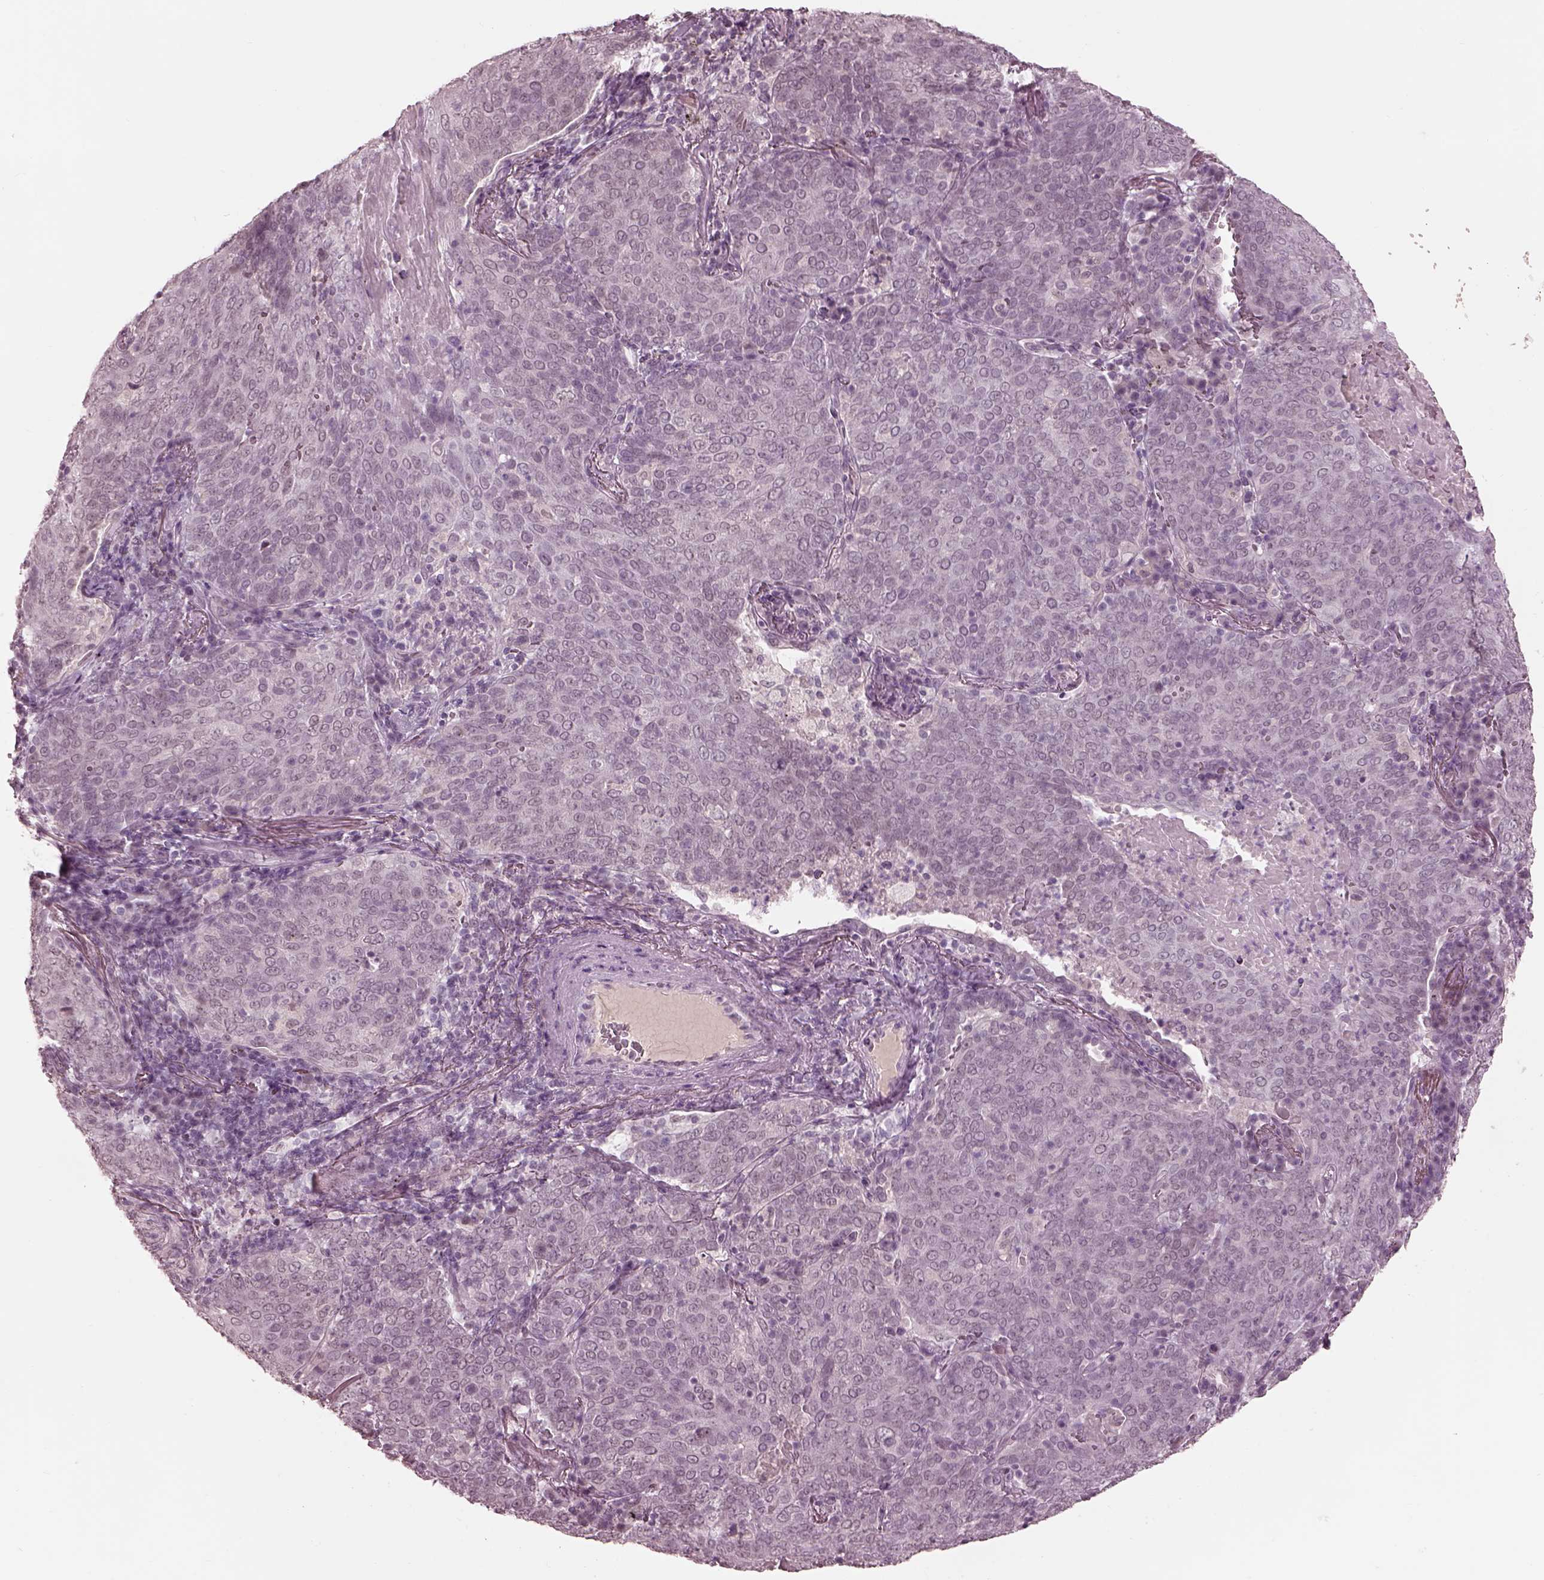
{"staining": {"intensity": "negative", "quantity": "none", "location": "none"}, "tissue": "lung cancer", "cell_type": "Tumor cells", "image_type": "cancer", "snomed": [{"axis": "morphology", "description": "Squamous cell carcinoma, NOS"}, {"axis": "topography", "description": "Lung"}], "caption": "Lung cancer (squamous cell carcinoma) stained for a protein using immunohistochemistry shows no expression tumor cells.", "gene": "GARIN4", "patient": {"sex": "male", "age": 82}}